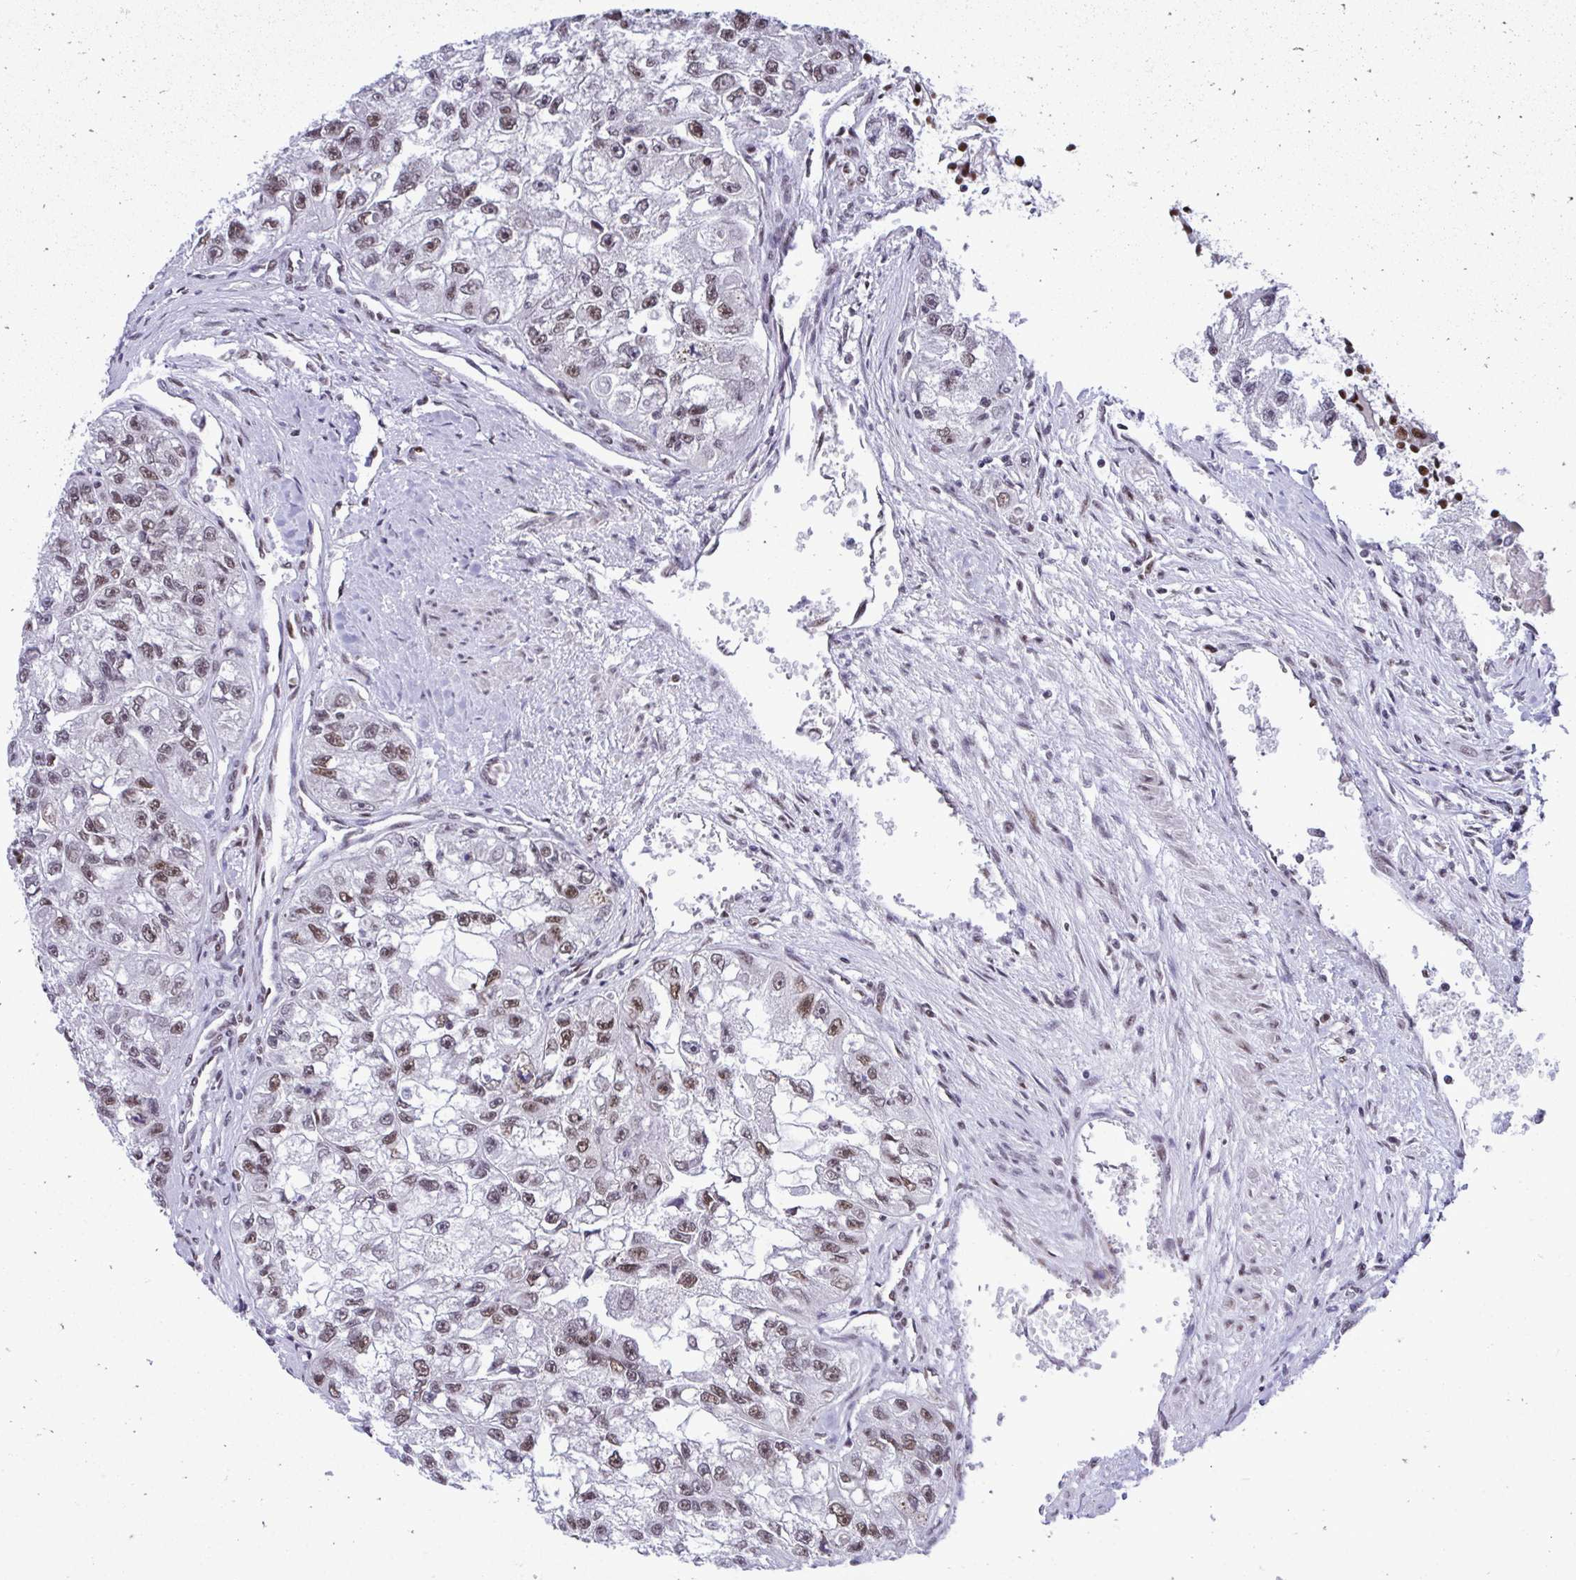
{"staining": {"intensity": "moderate", "quantity": ">75%", "location": "nuclear"}, "tissue": "renal cancer", "cell_type": "Tumor cells", "image_type": "cancer", "snomed": [{"axis": "morphology", "description": "Adenocarcinoma, NOS"}, {"axis": "topography", "description": "Kidney"}], "caption": "Protein staining of renal adenocarcinoma tissue demonstrates moderate nuclear staining in approximately >75% of tumor cells.", "gene": "PRPF19", "patient": {"sex": "male", "age": 63}}